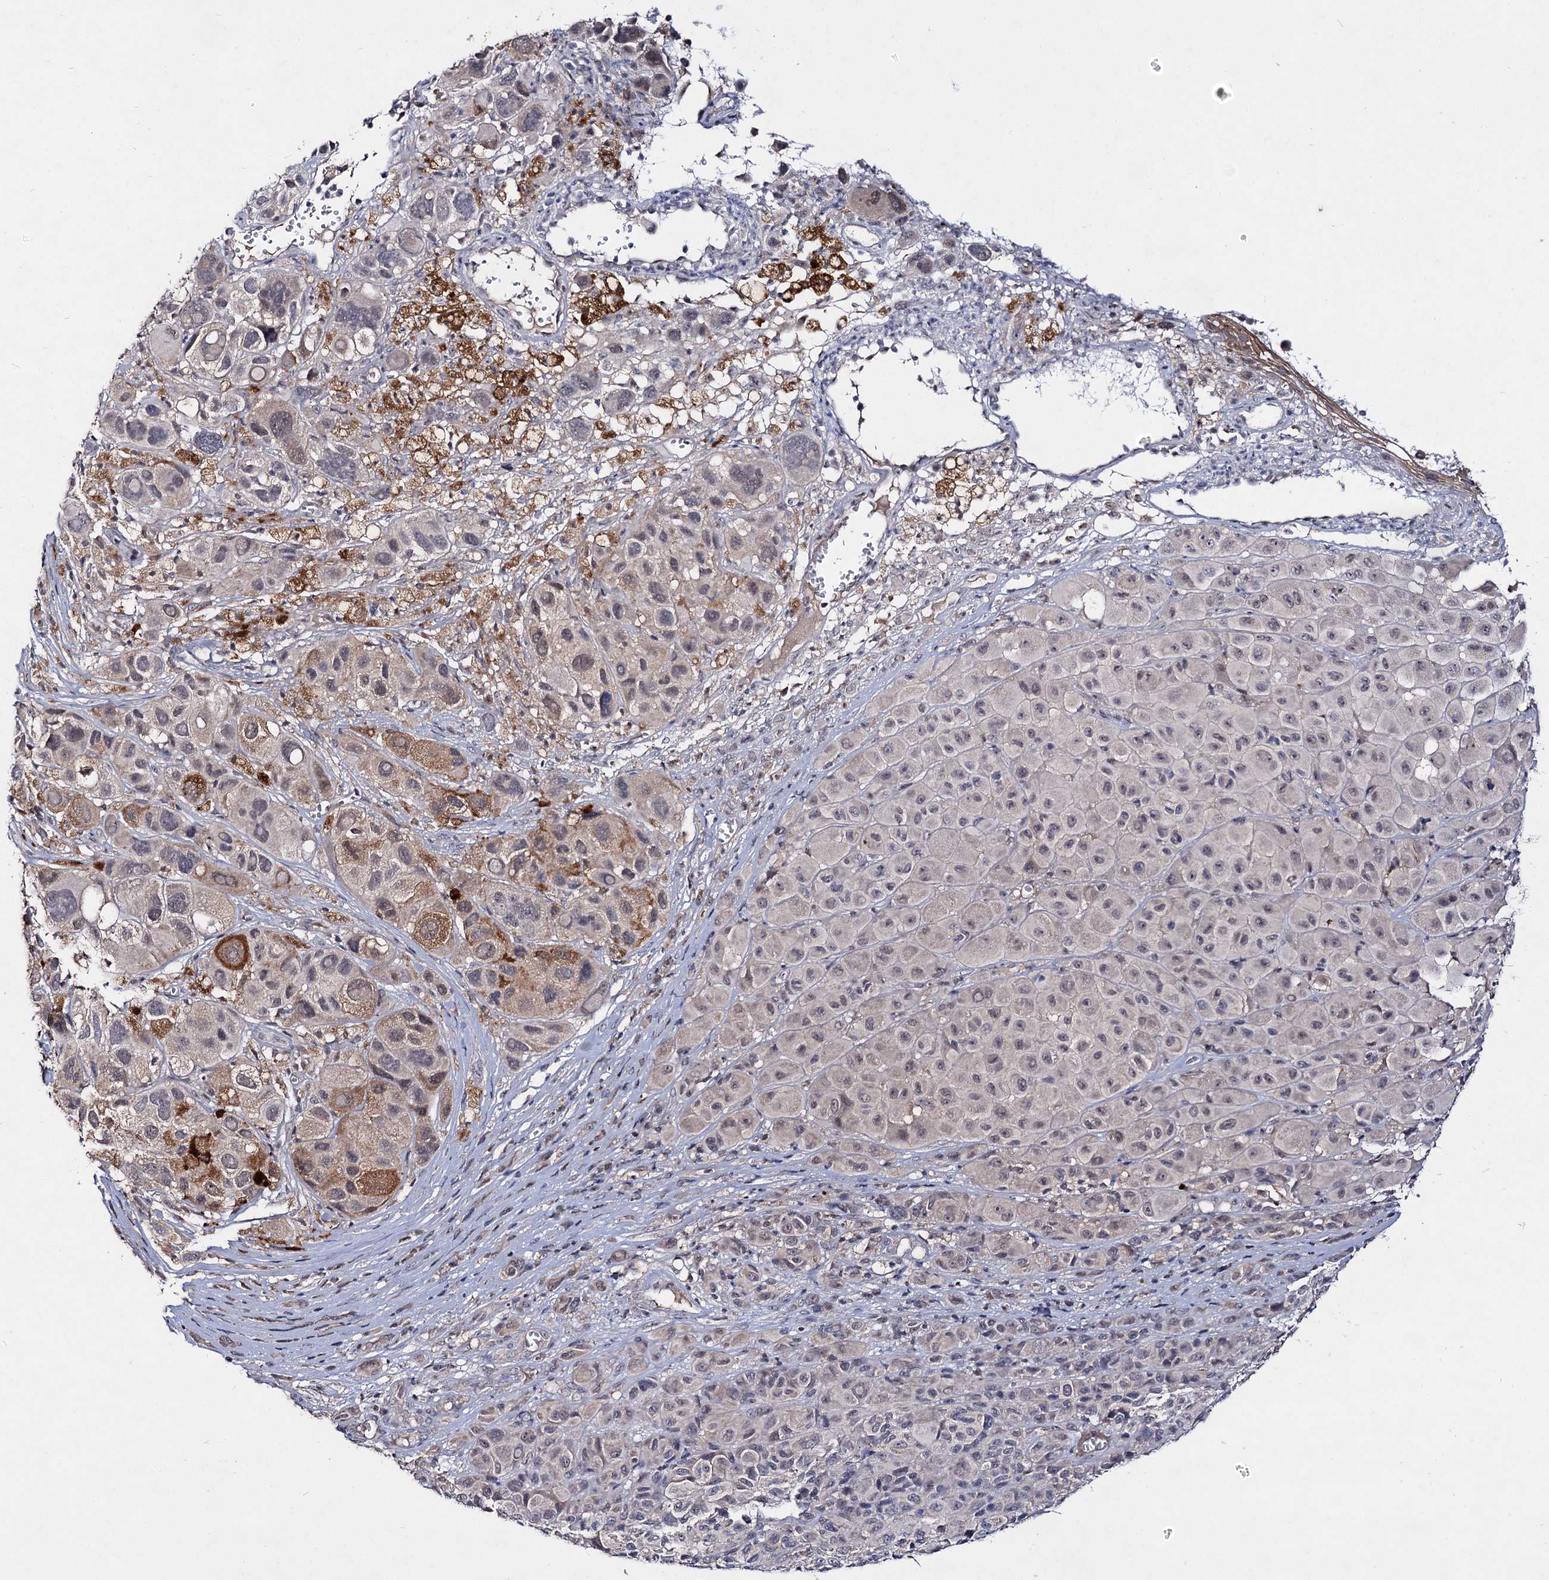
{"staining": {"intensity": "negative", "quantity": "none", "location": "none"}, "tissue": "melanoma", "cell_type": "Tumor cells", "image_type": "cancer", "snomed": [{"axis": "morphology", "description": "Malignant melanoma, NOS"}, {"axis": "topography", "description": "Skin of trunk"}], "caption": "Human malignant melanoma stained for a protein using immunohistochemistry displays no expression in tumor cells.", "gene": "ACTR6", "patient": {"sex": "male", "age": 71}}